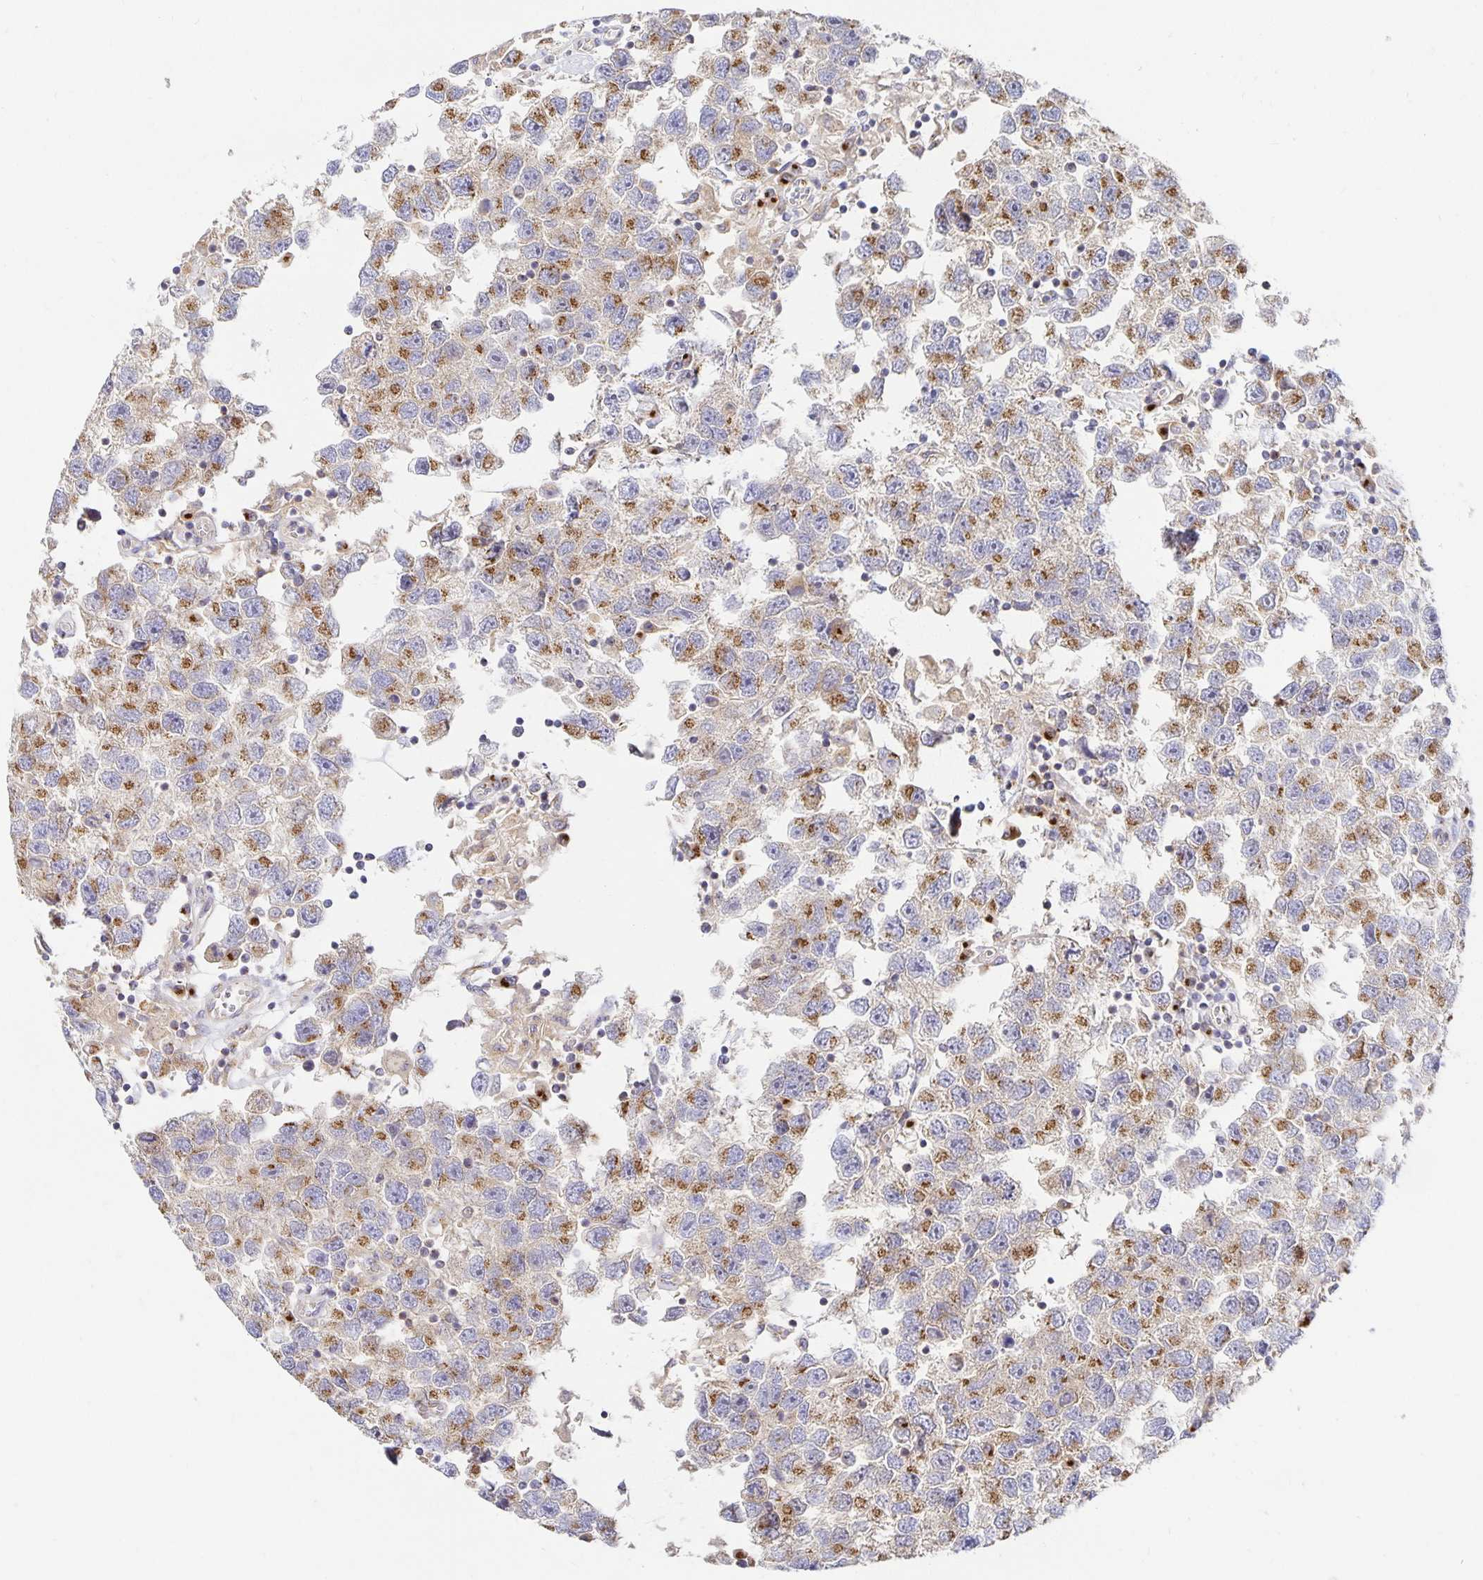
{"staining": {"intensity": "moderate", "quantity": ">75%", "location": "cytoplasmic/membranous"}, "tissue": "testis cancer", "cell_type": "Tumor cells", "image_type": "cancer", "snomed": [{"axis": "morphology", "description": "Seminoma, NOS"}, {"axis": "topography", "description": "Testis"}], "caption": "Seminoma (testis) stained with a brown dye reveals moderate cytoplasmic/membranous positive staining in about >75% of tumor cells.", "gene": "USO1", "patient": {"sex": "male", "age": 26}}